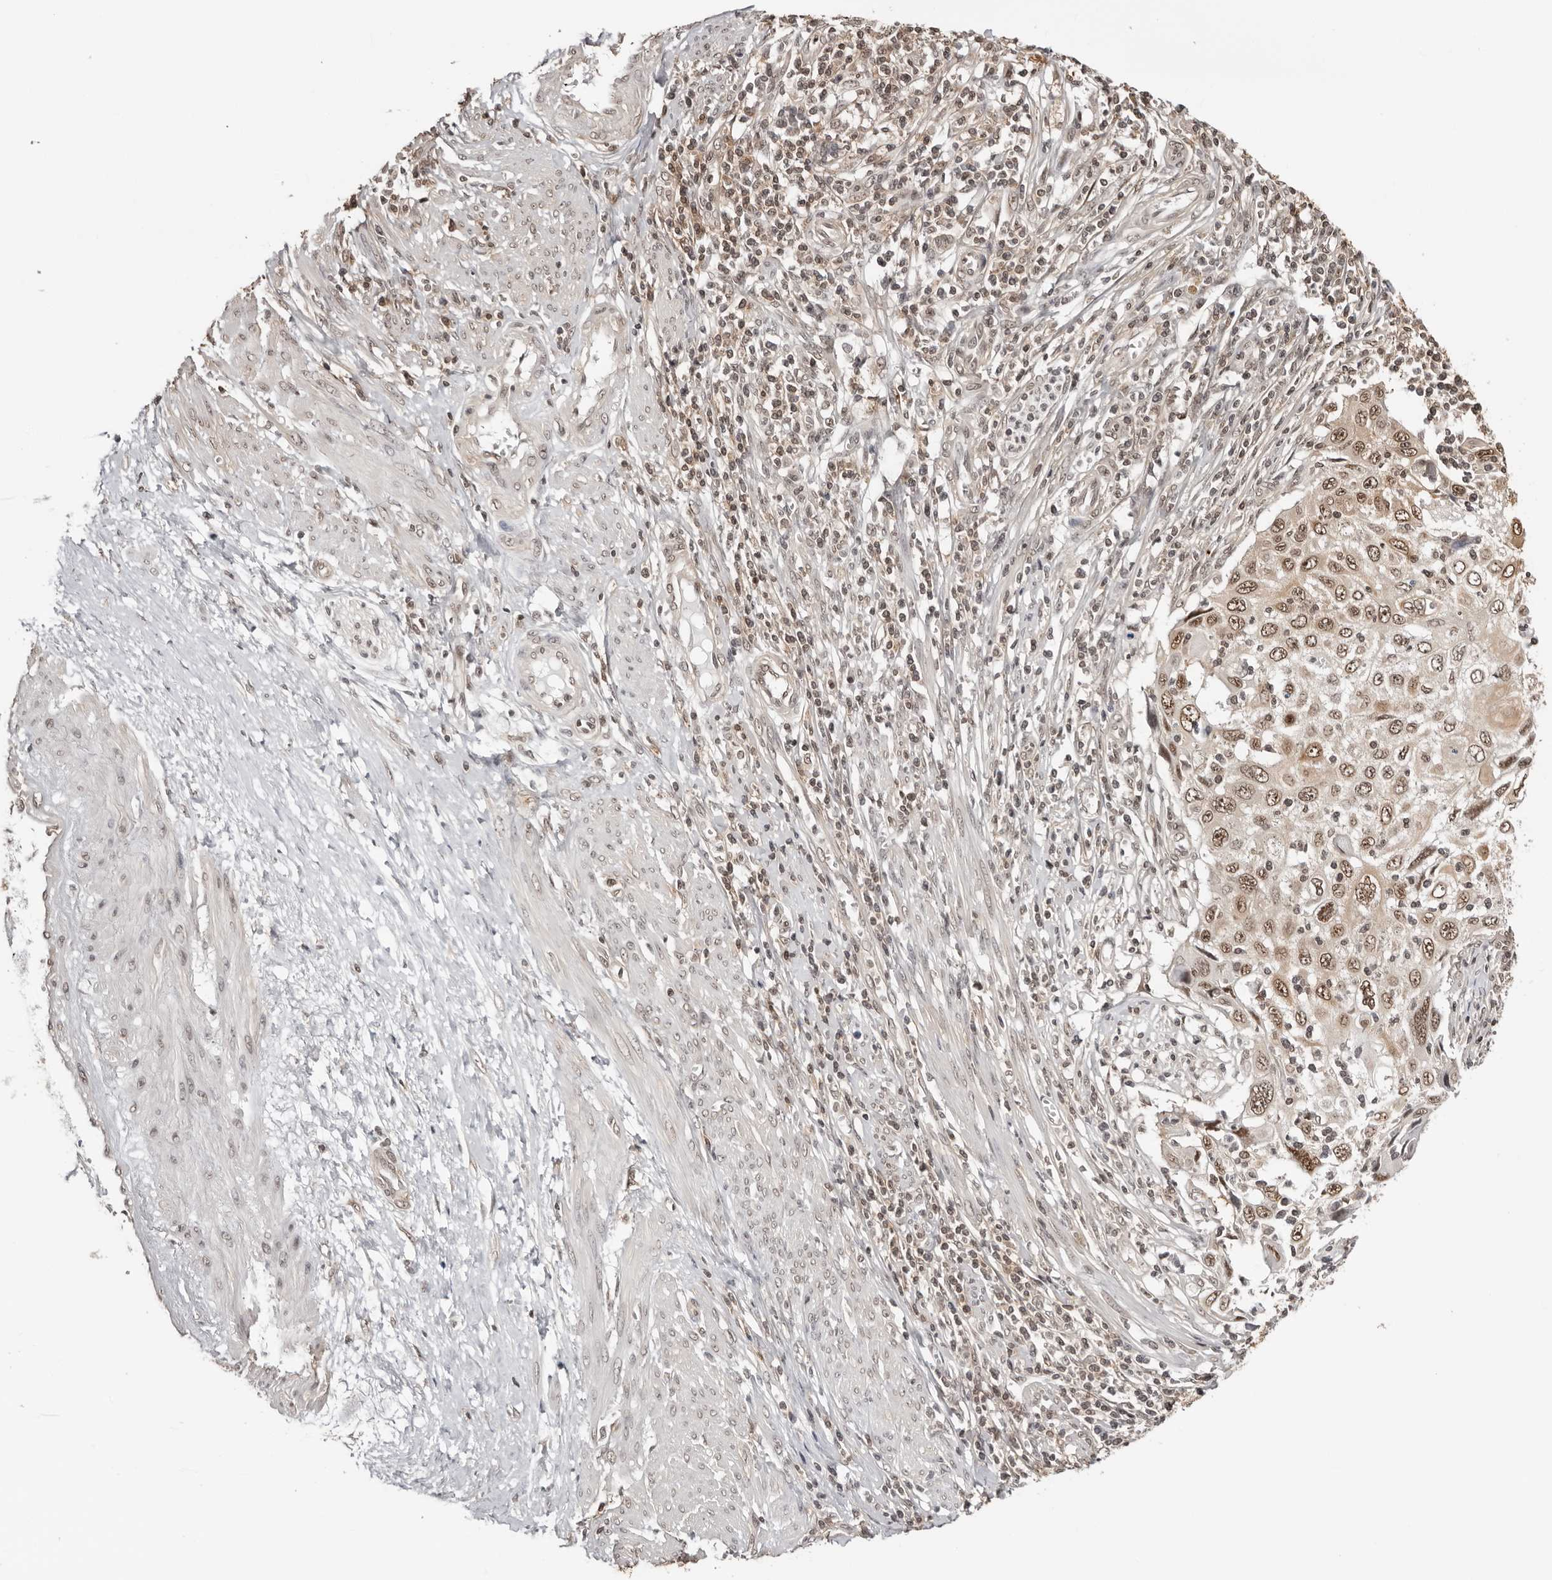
{"staining": {"intensity": "moderate", "quantity": ">75%", "location": "nuclear"}, "tissue": "cervical cancer", "cell_type": "Tumor cells", "image_type": "cancer", "snomed": [{"axis": "morphology", "description": "Squamous cell carcinoma, NOS"}, {"axis": "topography", "description": "Cervix"}], "caption": "About >75% of tumor cells in human cervical cancer demonstrate moderate nuclear protein positivity as visualized by brown immunohistochemical staining.", "gene": "SDE2", "patient": {"sex": "female", "age": 70}}